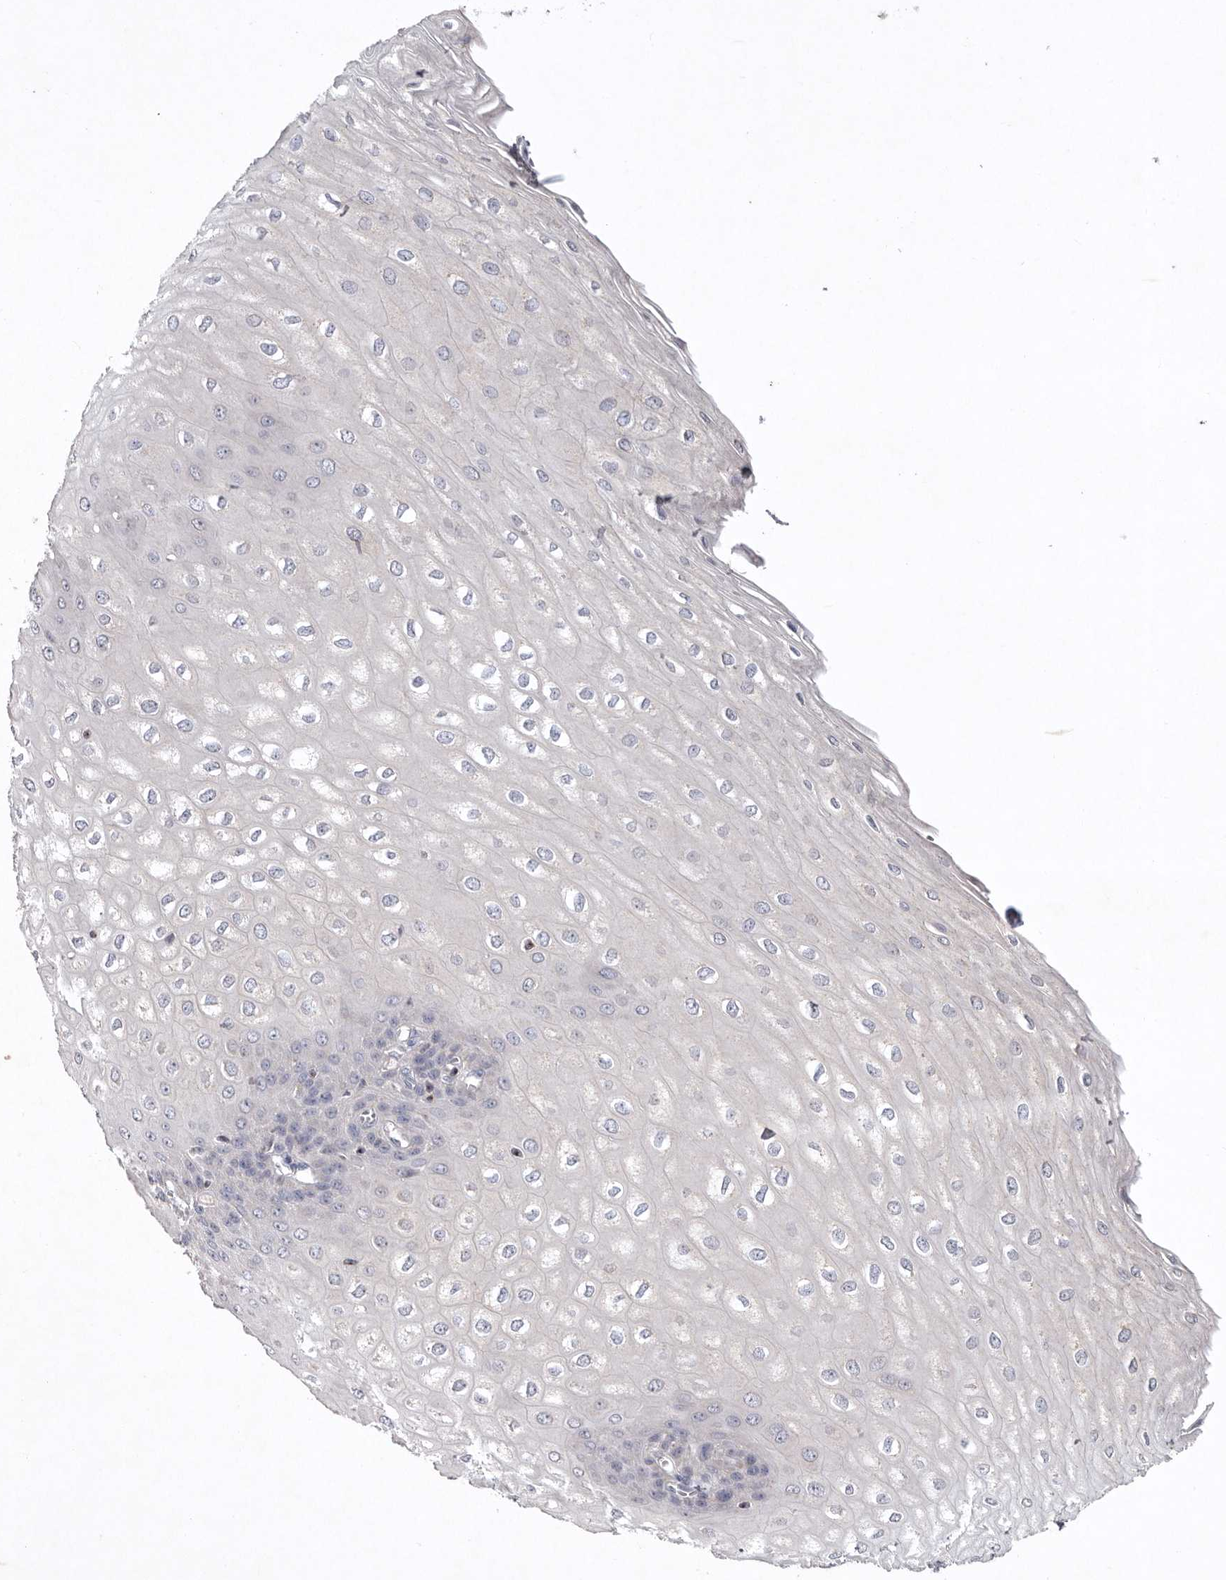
{"staining": {"intensity": "negative", "quantity": "none", "location": "none"}, "tissue": "esophagus", "cell_type": "Squamous epithelial cells", "image_type": "normal", "snomed": [{"axis": "morphology", "description": "Normal tissue, NOS"}, {"axis": "topography", "description": "Esophagus"}], "caption": "DAB immunohistochemical staining of normal human esophagus shows no significant positivity in squamous epithelial cells.", "gene": "TNFSF14", "patient": {"sex": "male", "age": 60}}